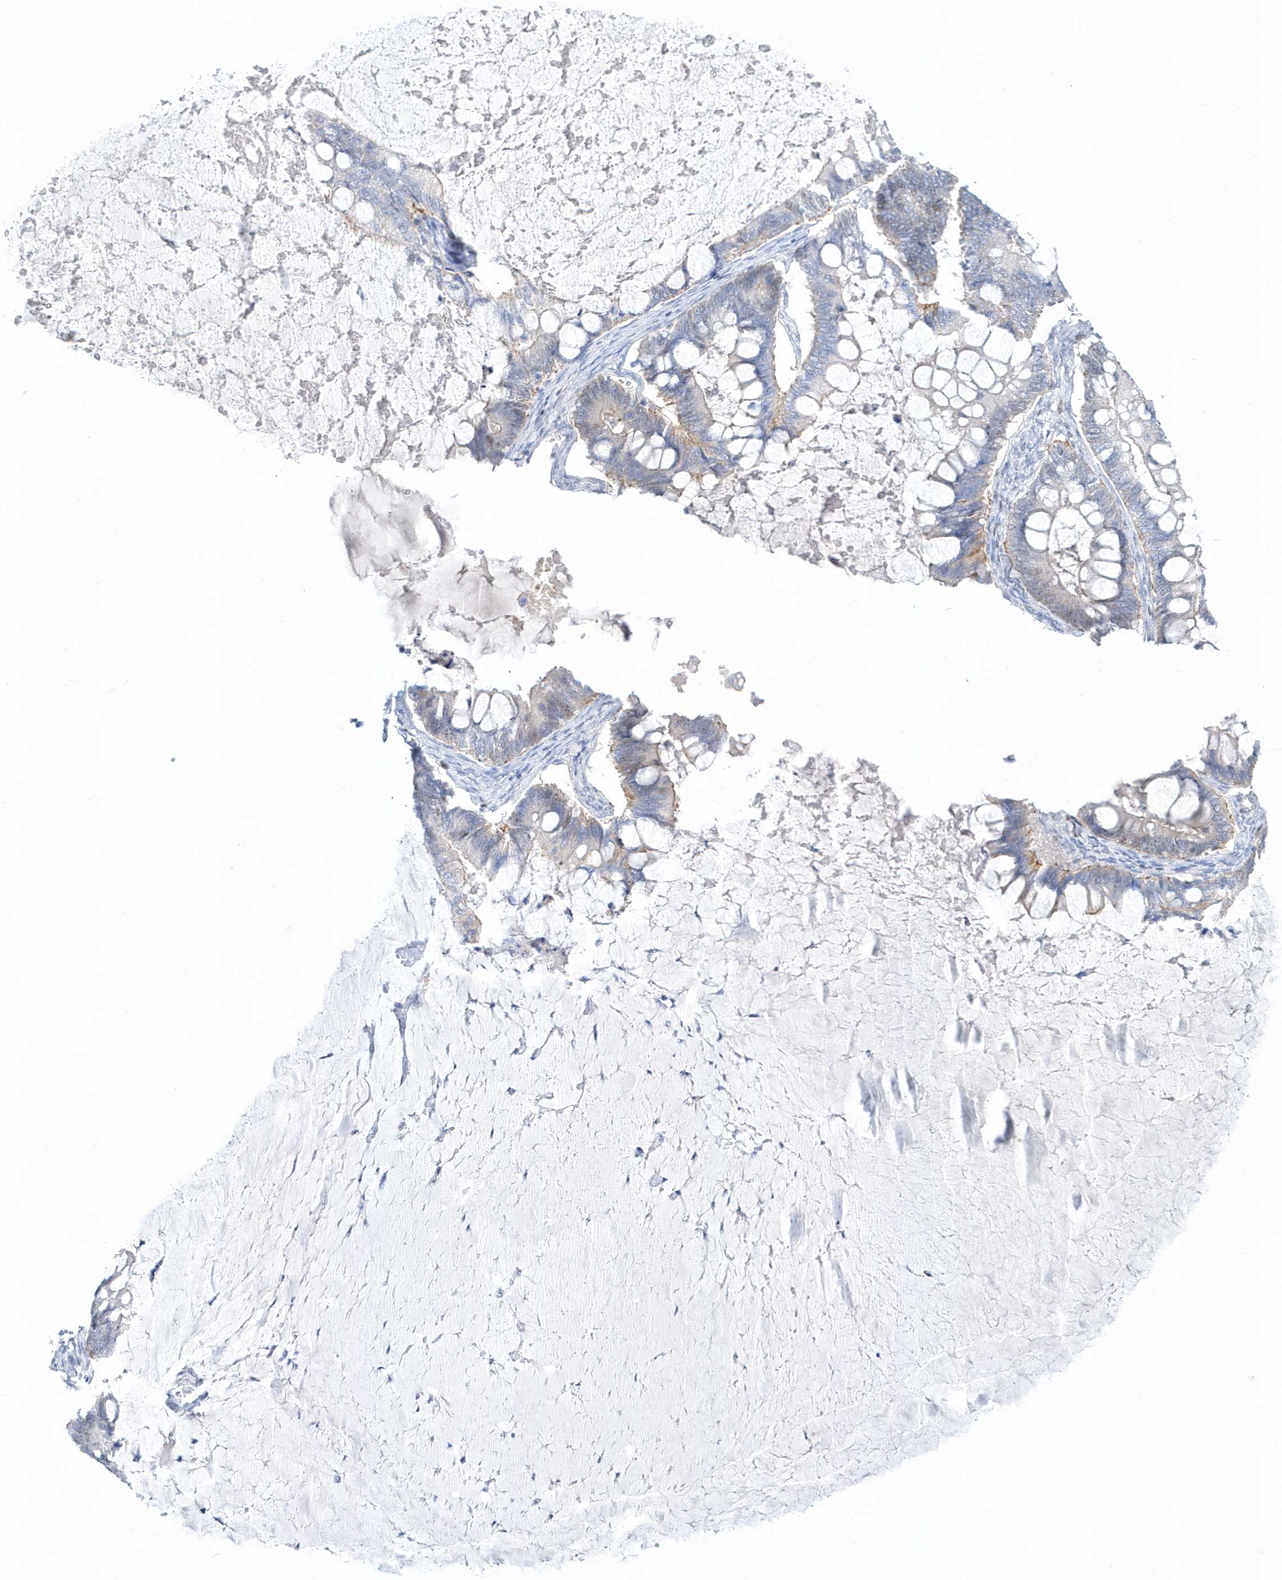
{"staining": {"intensity": "moderate", "quantity": "<25%", "location": "cytoplasmic/membranous"}, "tissue": "ovarian cancer", "cell_type": "Tumor cells", "image_type": "cancer", "snomed": [{"axis": "morphology", "description": "Cystadenocarcinoma, mucinous, NOS"}, {"axis": "topography", "description": "Ovary"}], "caption": "Mucinous cystadenocarcinoma (ovarian) stained for a protein demonstrates moderate cytoplasmic/membranous positivity in tumor cells.", "gene": "TMCO6", "patient": {"sex": "female", "age": 61}}